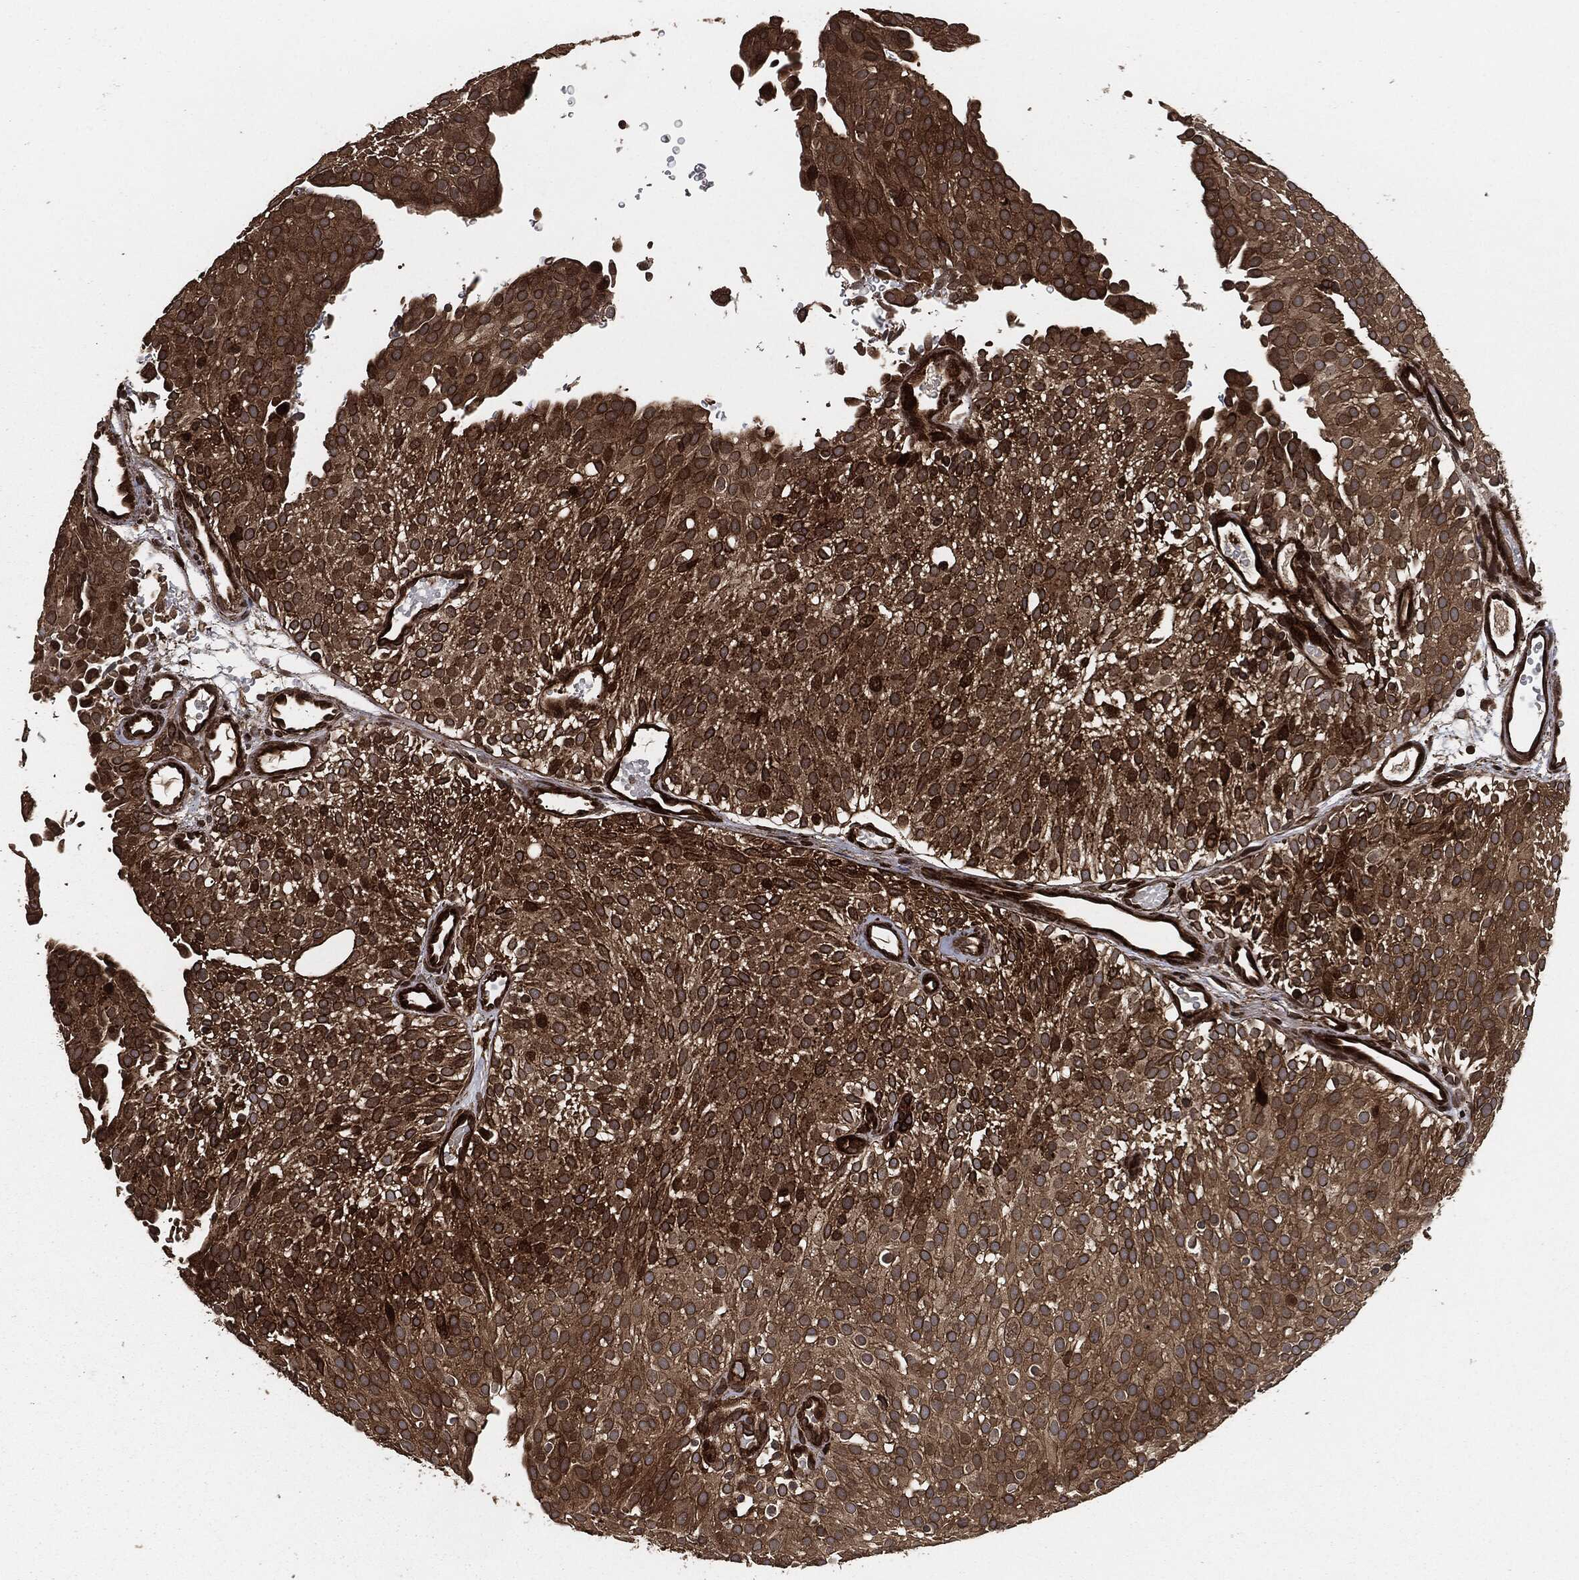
{"staining": {"intensity": "strong", "quantity": ">75%", "location": "cytoplasmic/membranous"}, "tissue": "urothelial cancer", "cell_type": "Tumor cells", "image_type": "cancer", "snomed": [{"axis": "morphology", "description": "Urothelial carcinoma, Low grade"}, {"axis": "topography", "description": "Urinary bladder"}], "caption": "Human urothelial cancer stained with a brown dye exhibits strong cytoplasmic/membranous positive positivity in approximately >75% of tumor cells.", "gene": "IFIT1", "patient": {"sex": "male", "age": 78}}